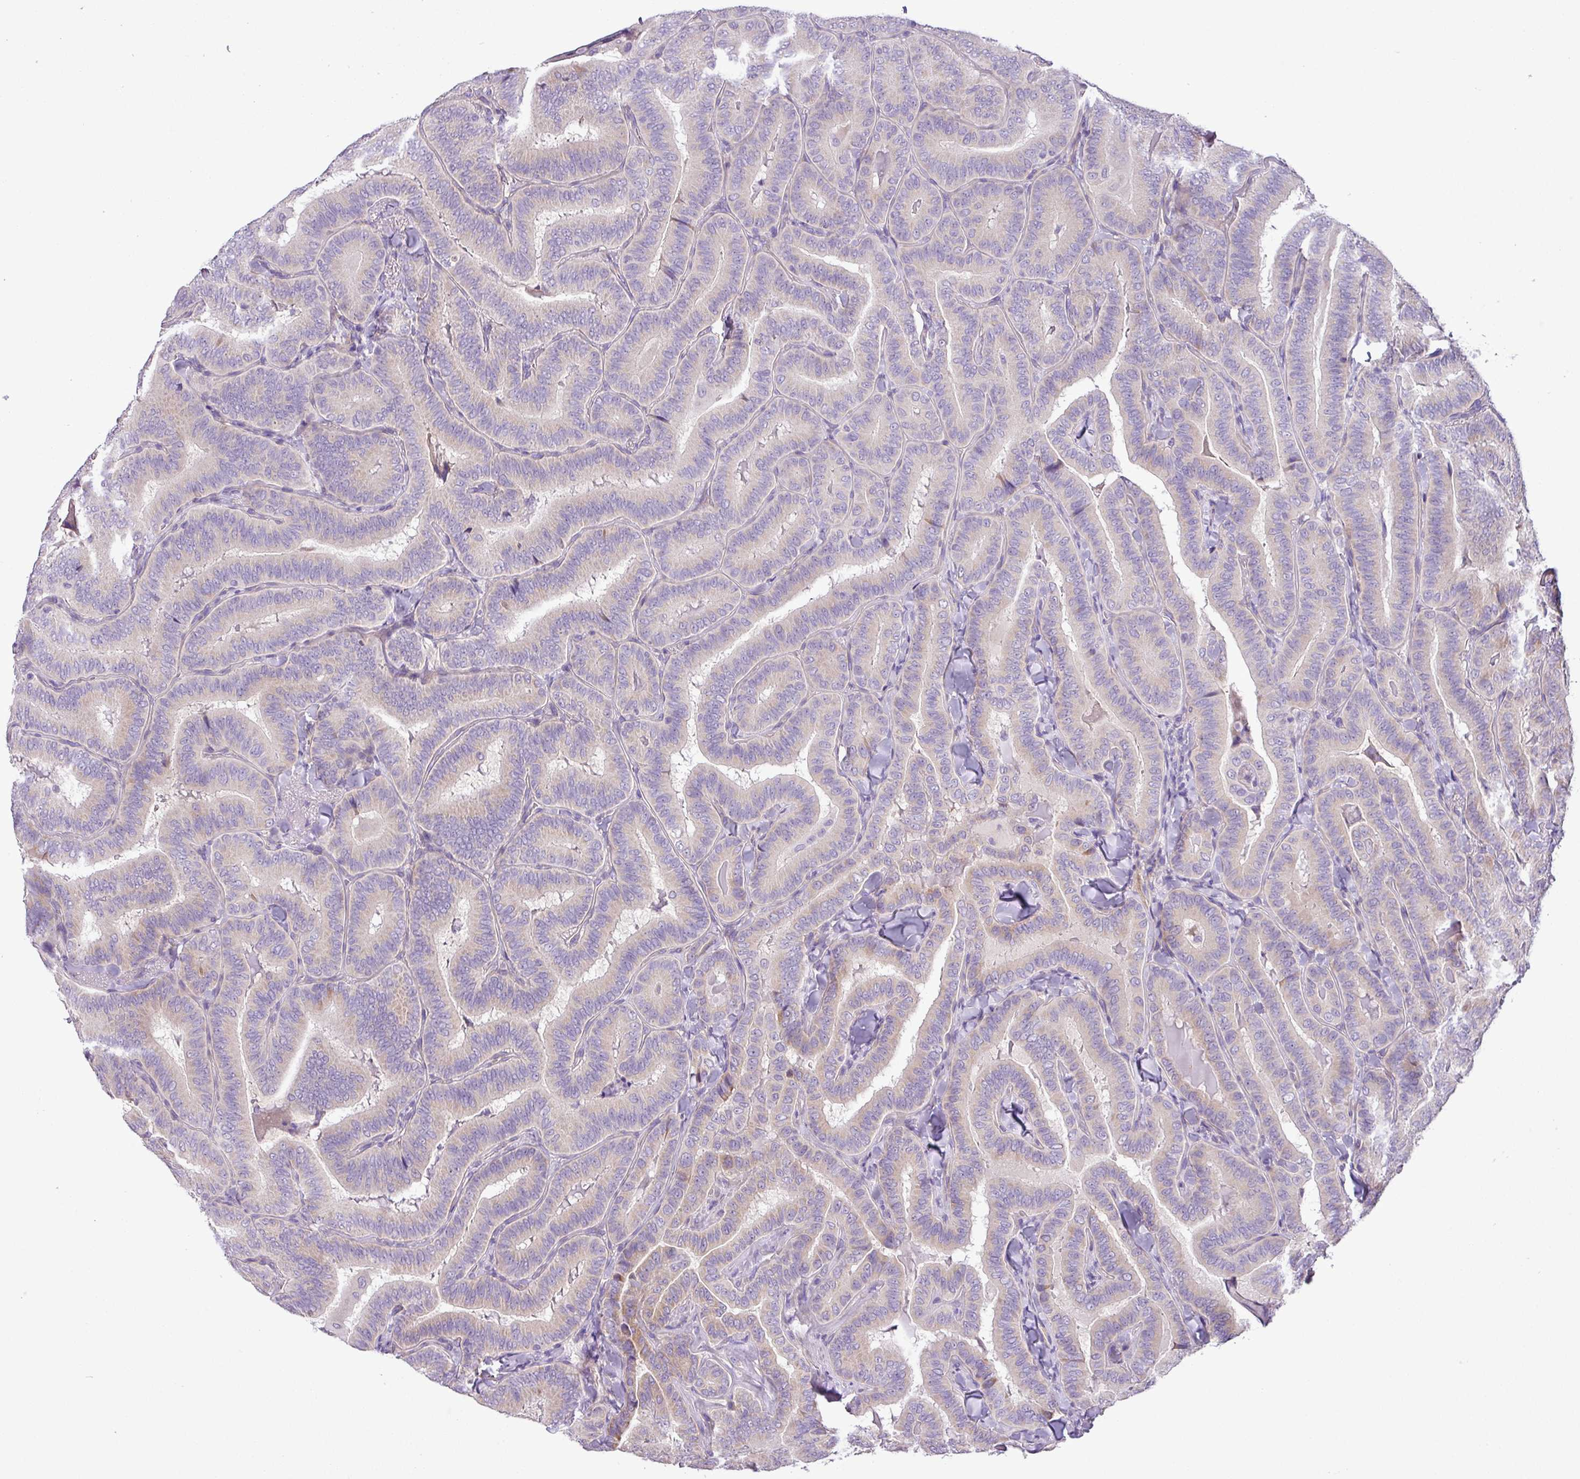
{"staining": {"intensity": "weak", "quantity": "<25%", "location": "cytoplasmic/membranous"}, "tissue": "thyroid cancer", "cell_type": "Tumor cells", "image_type": "cancer", "snomed": [{"axis": "morphology", "description": "Papillary adenocarcinoma, NOS"}, {"axis": "topography", "description": "Thyroid gland"}], "caption": "A histopathology image of papillary adenocarcinoma (thyroid) stained for a protein demonstrates no brown staining in tumor cells.", "gene": "MOCS3", "patient": {"sex": "male", "age": 61}}